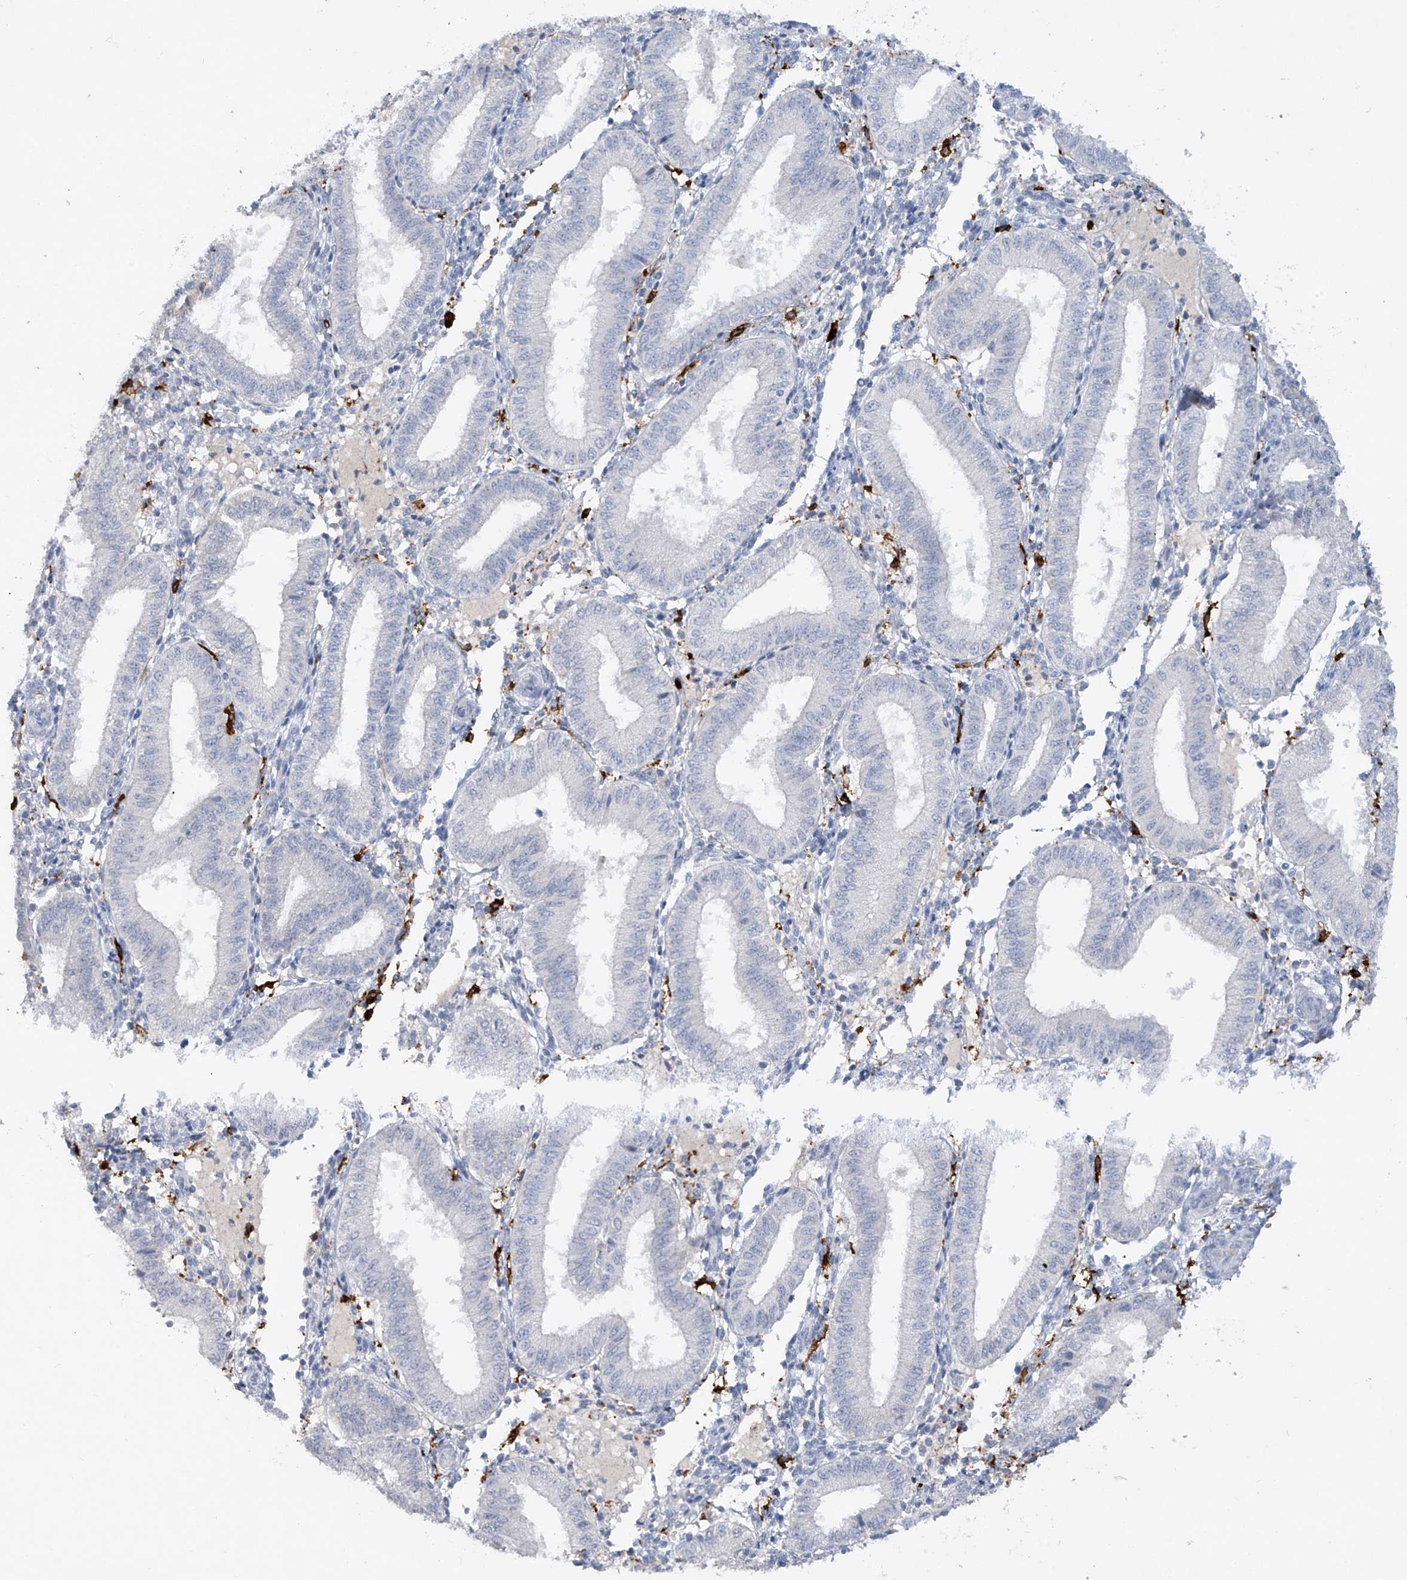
{"staining": {"intensity": "negative", "quantity": "none", "location": "none"}, "tissue": "endometrium", "cell_type": "Cells in endometrial stroma", "image_type": "normal", "snomed": [{"axis": "morphology", "description": "Normal tissue, NOS"}, {"axis": "topography", "description": "Endometrium"}], "caption": "Cells in endometrial stroma are negative for protein expression in normal human endometrium.", "gene": "FCGR3A", "patient": {"sex": "female", "age": 39}}